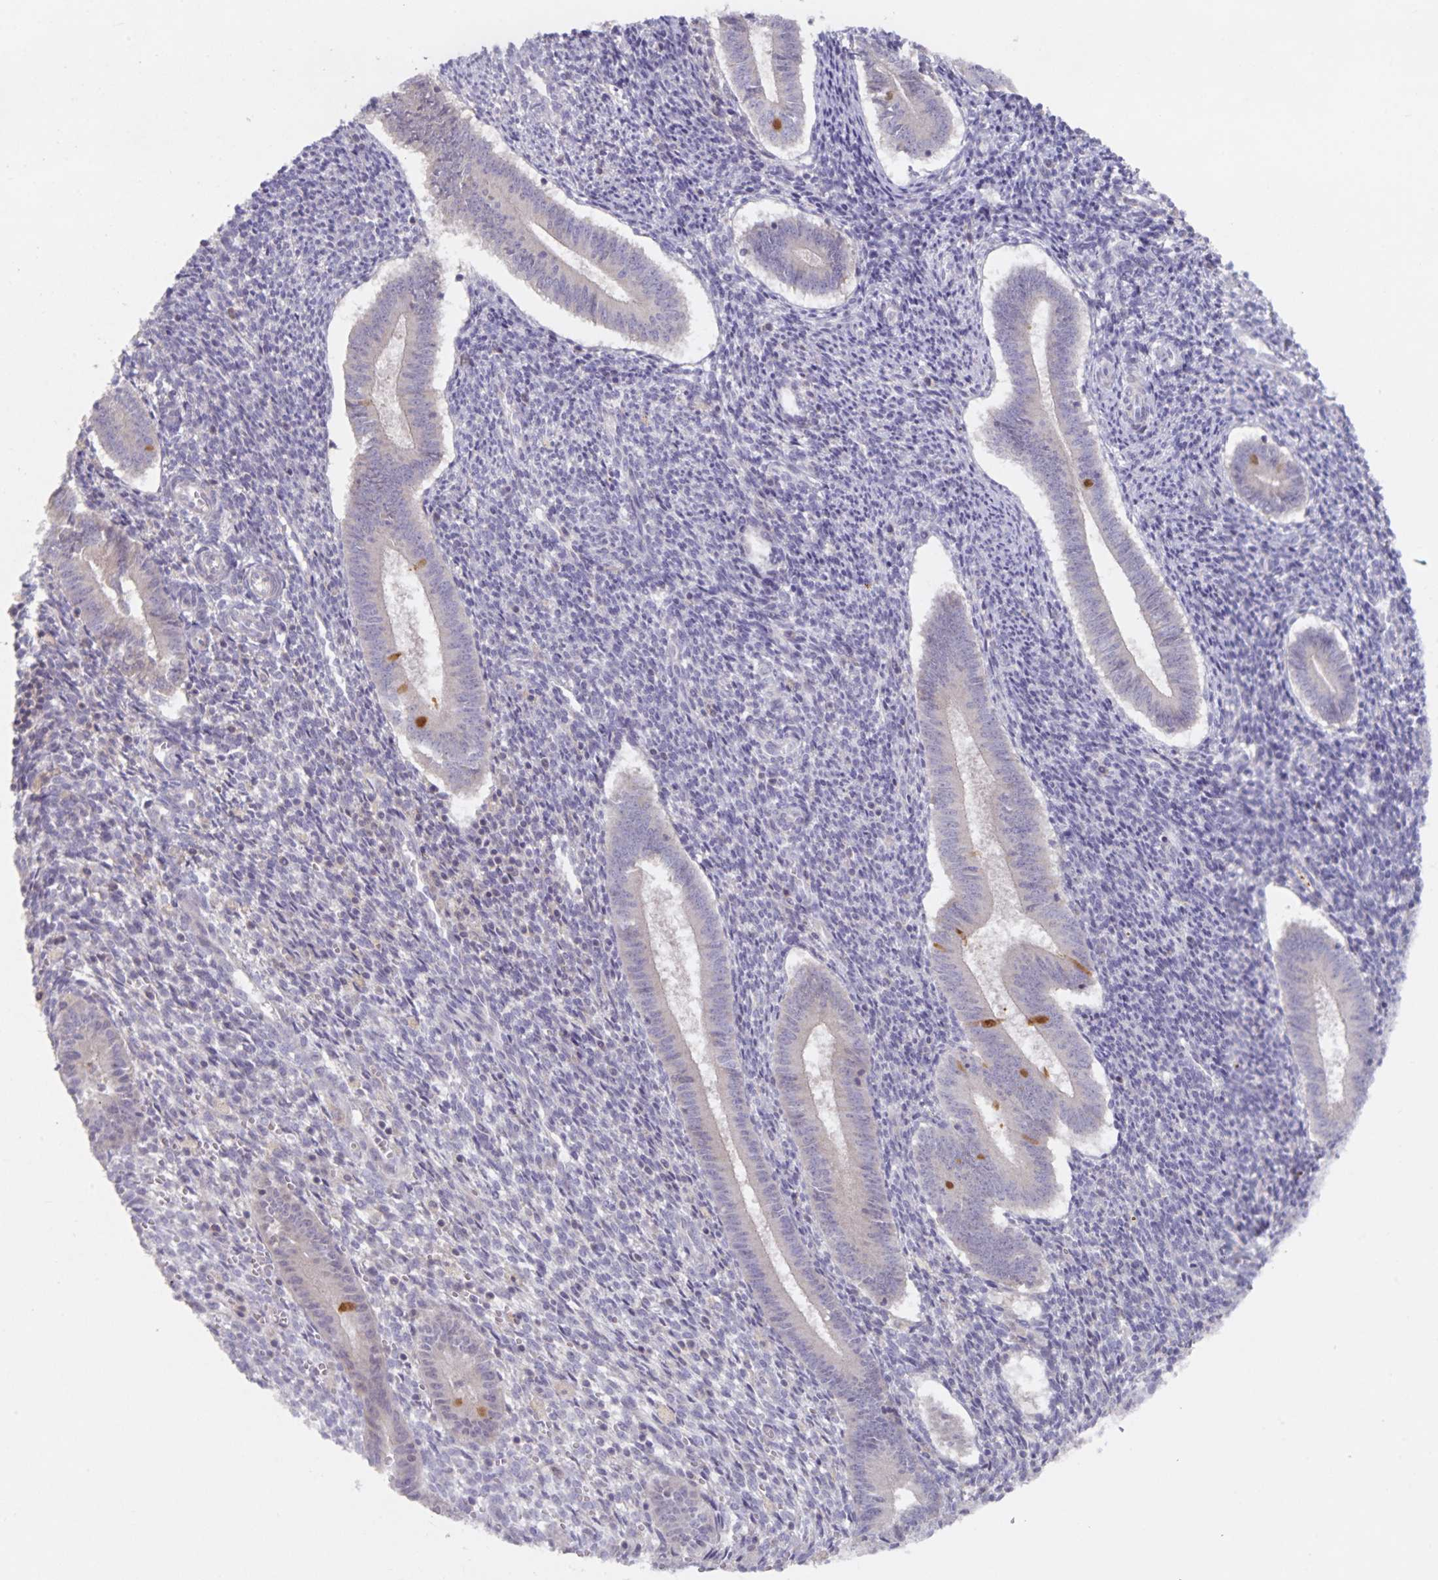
{"staining": {"intensity": "negative", "quantity": "none", "location": "none"}, "tissue": "endometrium", "cell_type": "Cells in endometrial stroma", "image_type": "normal", "snomed": [{"axis": "morphology", "description": "Normal tissue, NOS"}, {"axis": "topography", "description": "Endometrium"}], "caption": "Unremarkable endometrium was stained to show a protein in brown. There is no significant positivity in cells in endometrial stroma. (Immunohistochemistry, brightfield microscopy, high magnification).", "gene": "HEPN1", "patient": {"sex": "female", "age": 25}}